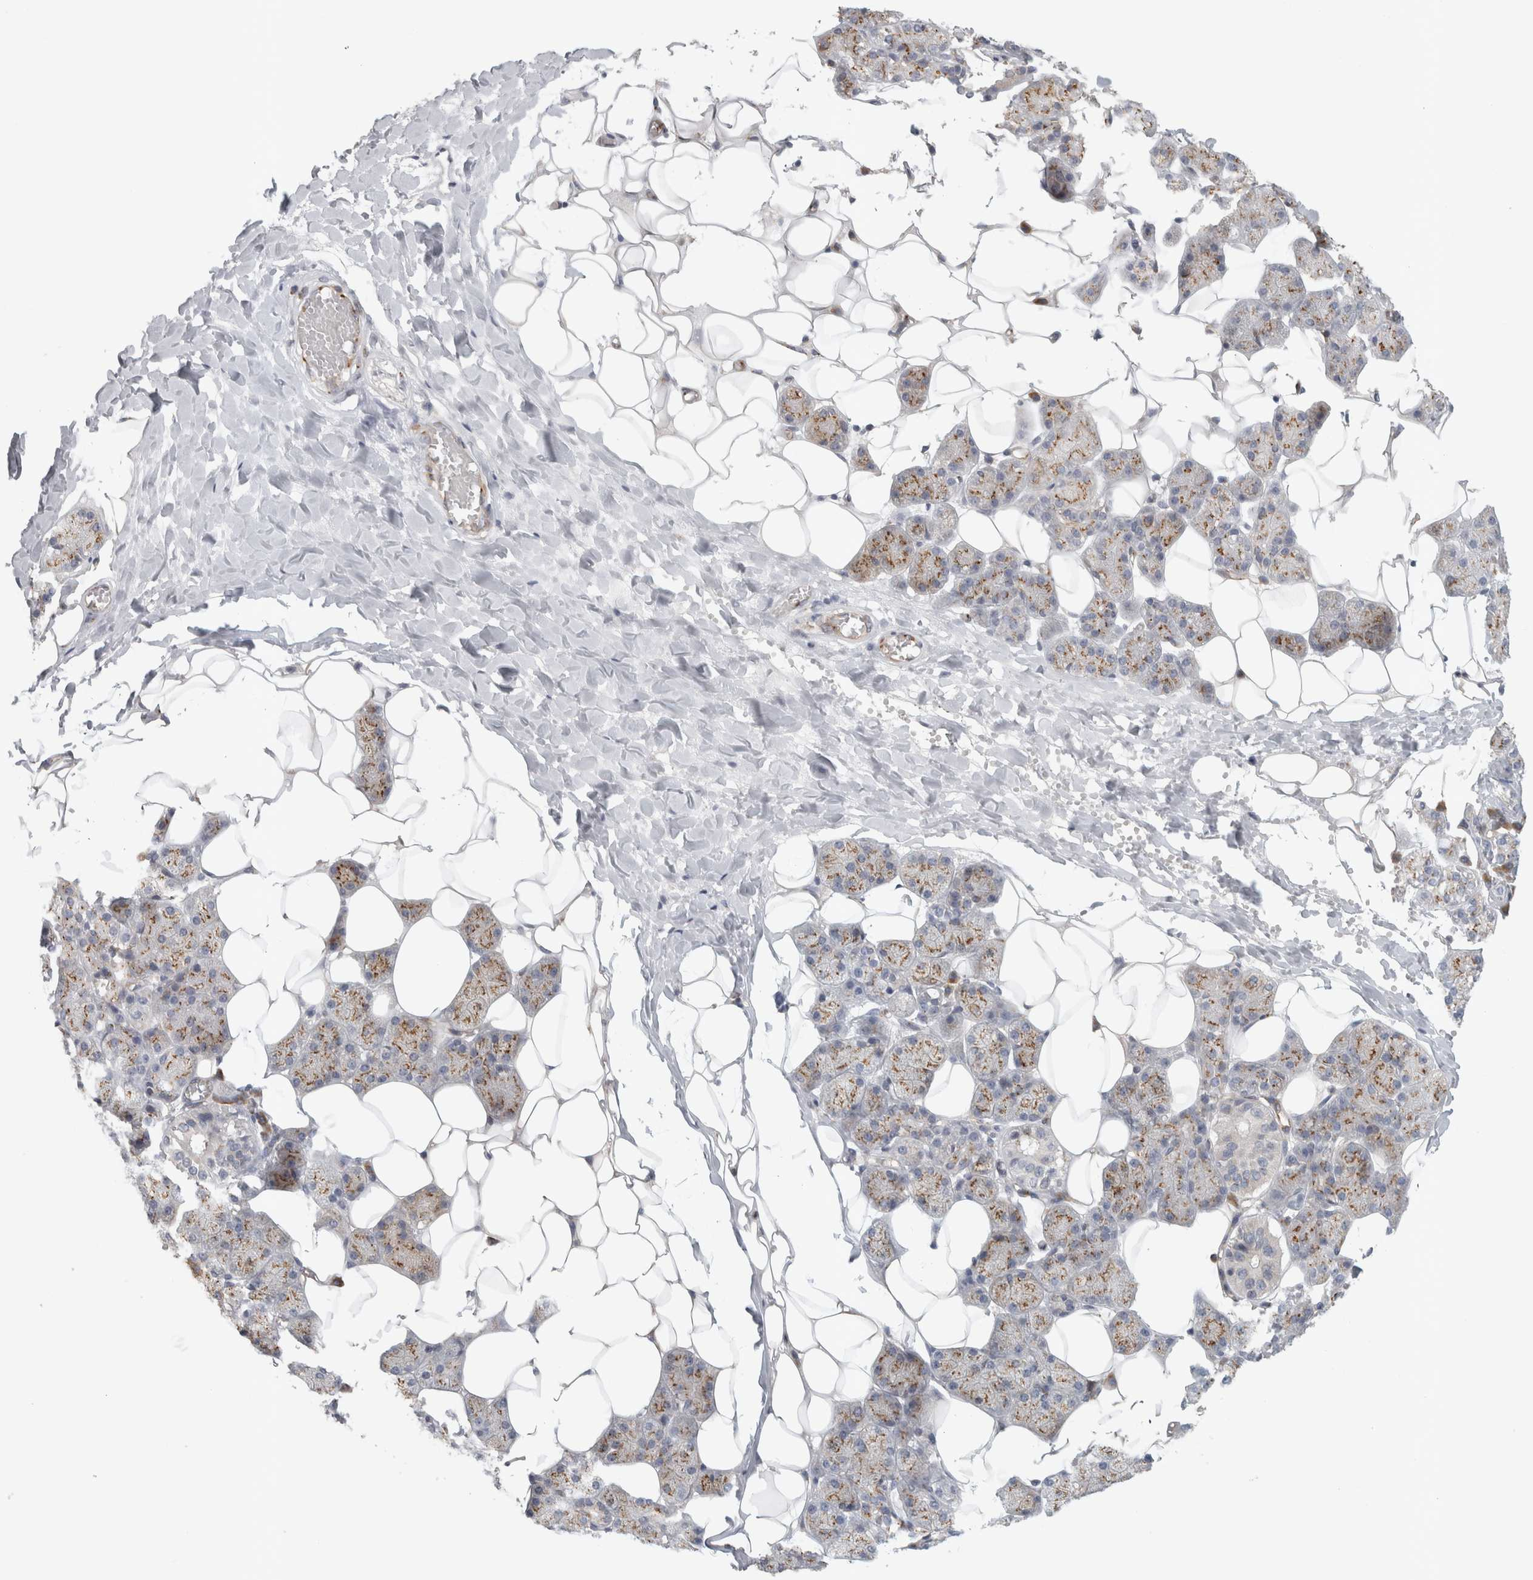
{"staining": {"intensity": "moderate", "quantity": ">75%", "location": "cytoplasmic/membranous"}, "tissue": "salivary gland", "cell_type": "Glandular cells", "image_type": "normal", "snomed": [{"axis": "morphology", "description": "Normal tissue, NOS"}, {"axis": "topography", "description": "Salivary gland"}], "caption": "IHC histopathology image of normal salivary gland: human salivary gland stained using immunohistochemistry (IHC) shows medium levels of moderate protein expression localized specifically in the cytoplasmic/membranous of glandular cells, appearing as a cytoplasmic/membranous brown color.", "gene": "PEX6", "patient": {"sex": "female", "age": 33}}